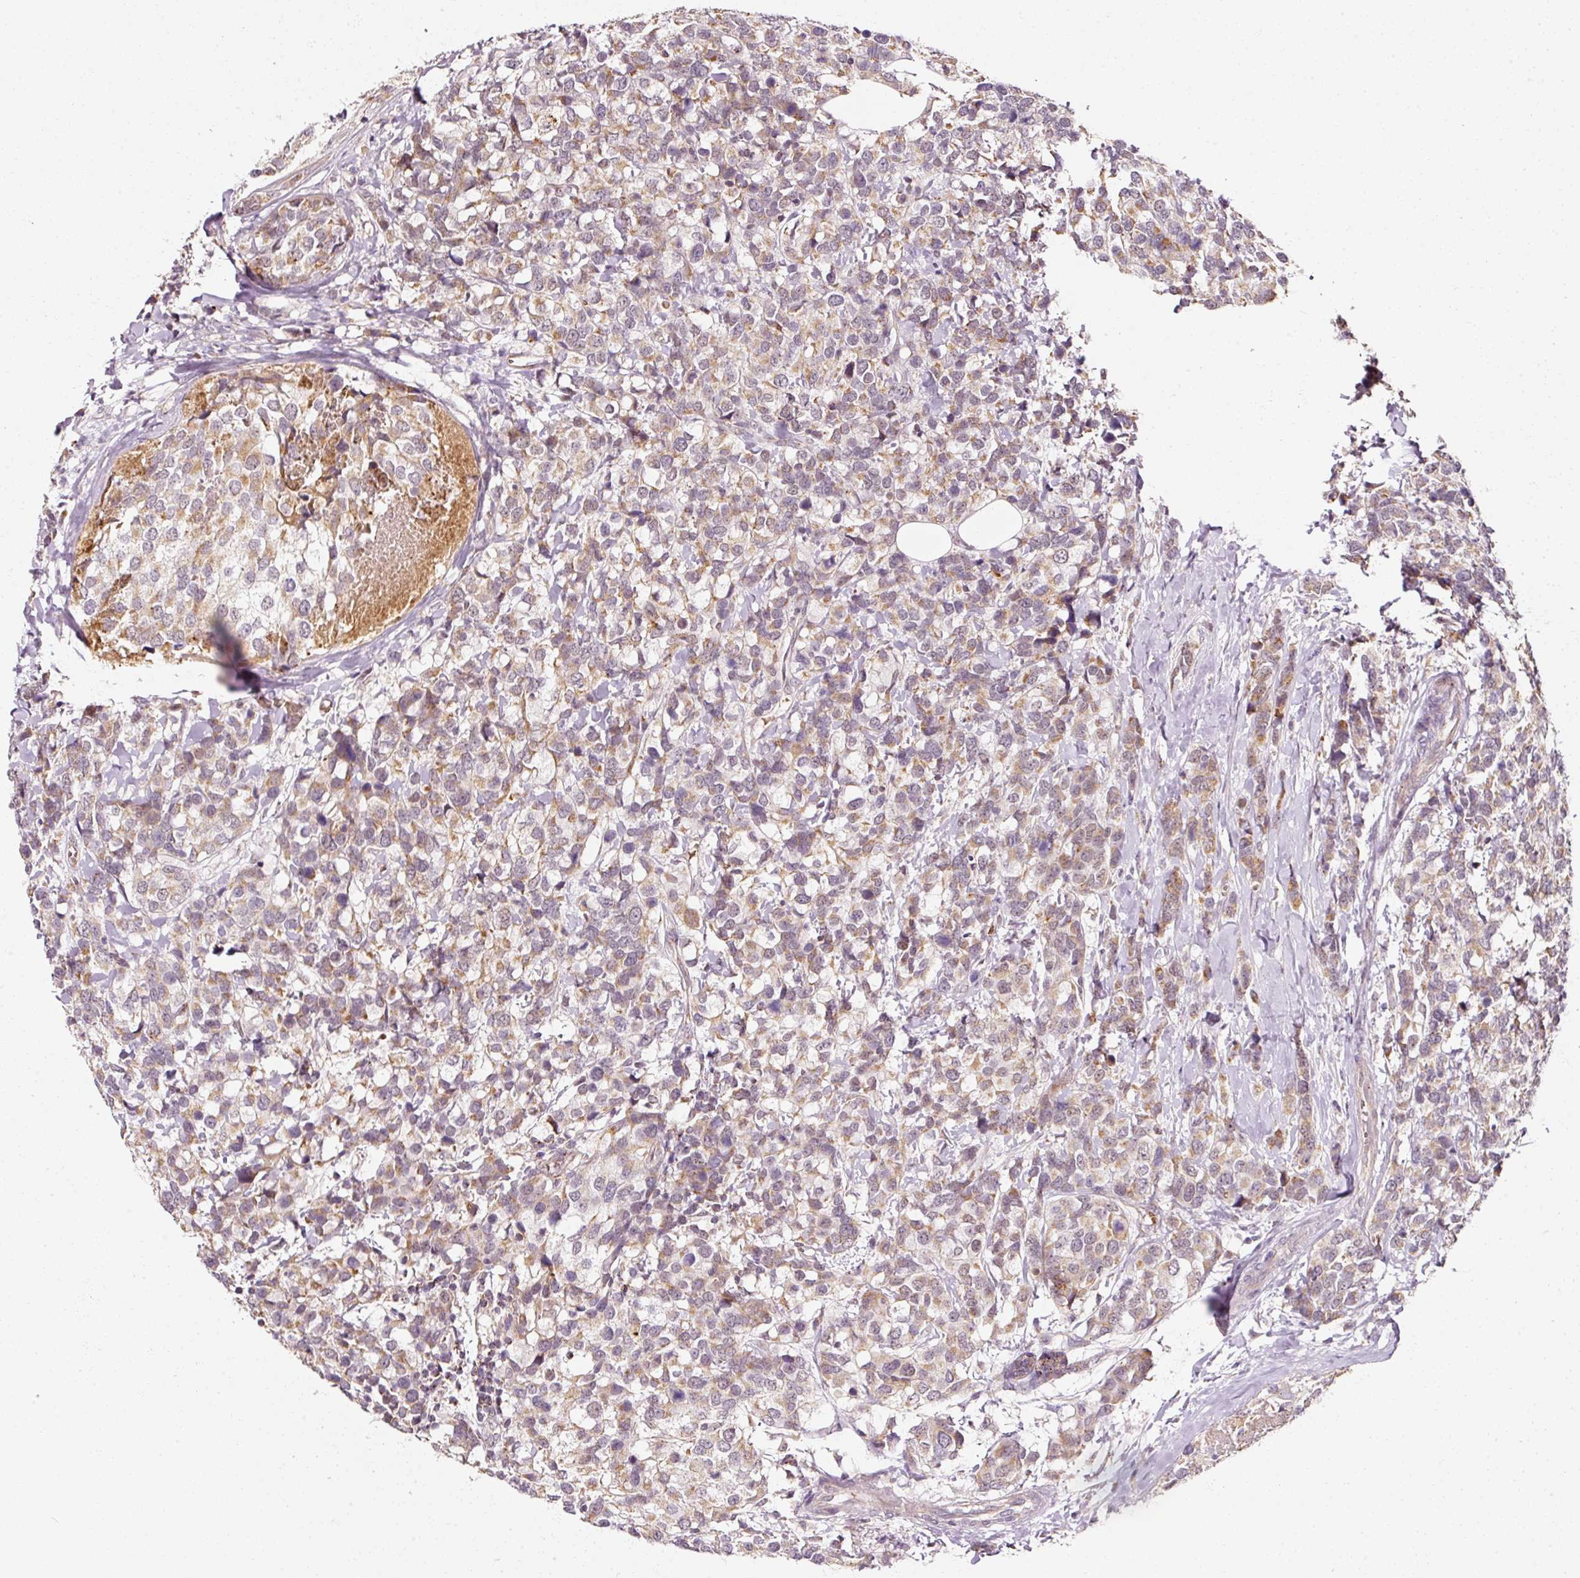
{"staining": {"intensity": "moderate", "quantity": ">75%", "location": "cytoplasmic/membranous"}, "tissue": "breast cancer", "cell_type": "Tumor cells", "image_type": "cancer", "snomed": [{"axis": "morphology", "description": "Lobular carcinoma"}, {"axis": "topography", "description": "Breast"}], "caption": "Breast lobular carcinoma stained for a protein (brown) demonstrates moderate cytoplasmic/membranous positive positivity in approximately >75% of tumor cells.", "gene": "ZNF460", "patient": {"sex": "female", "age": 59}}